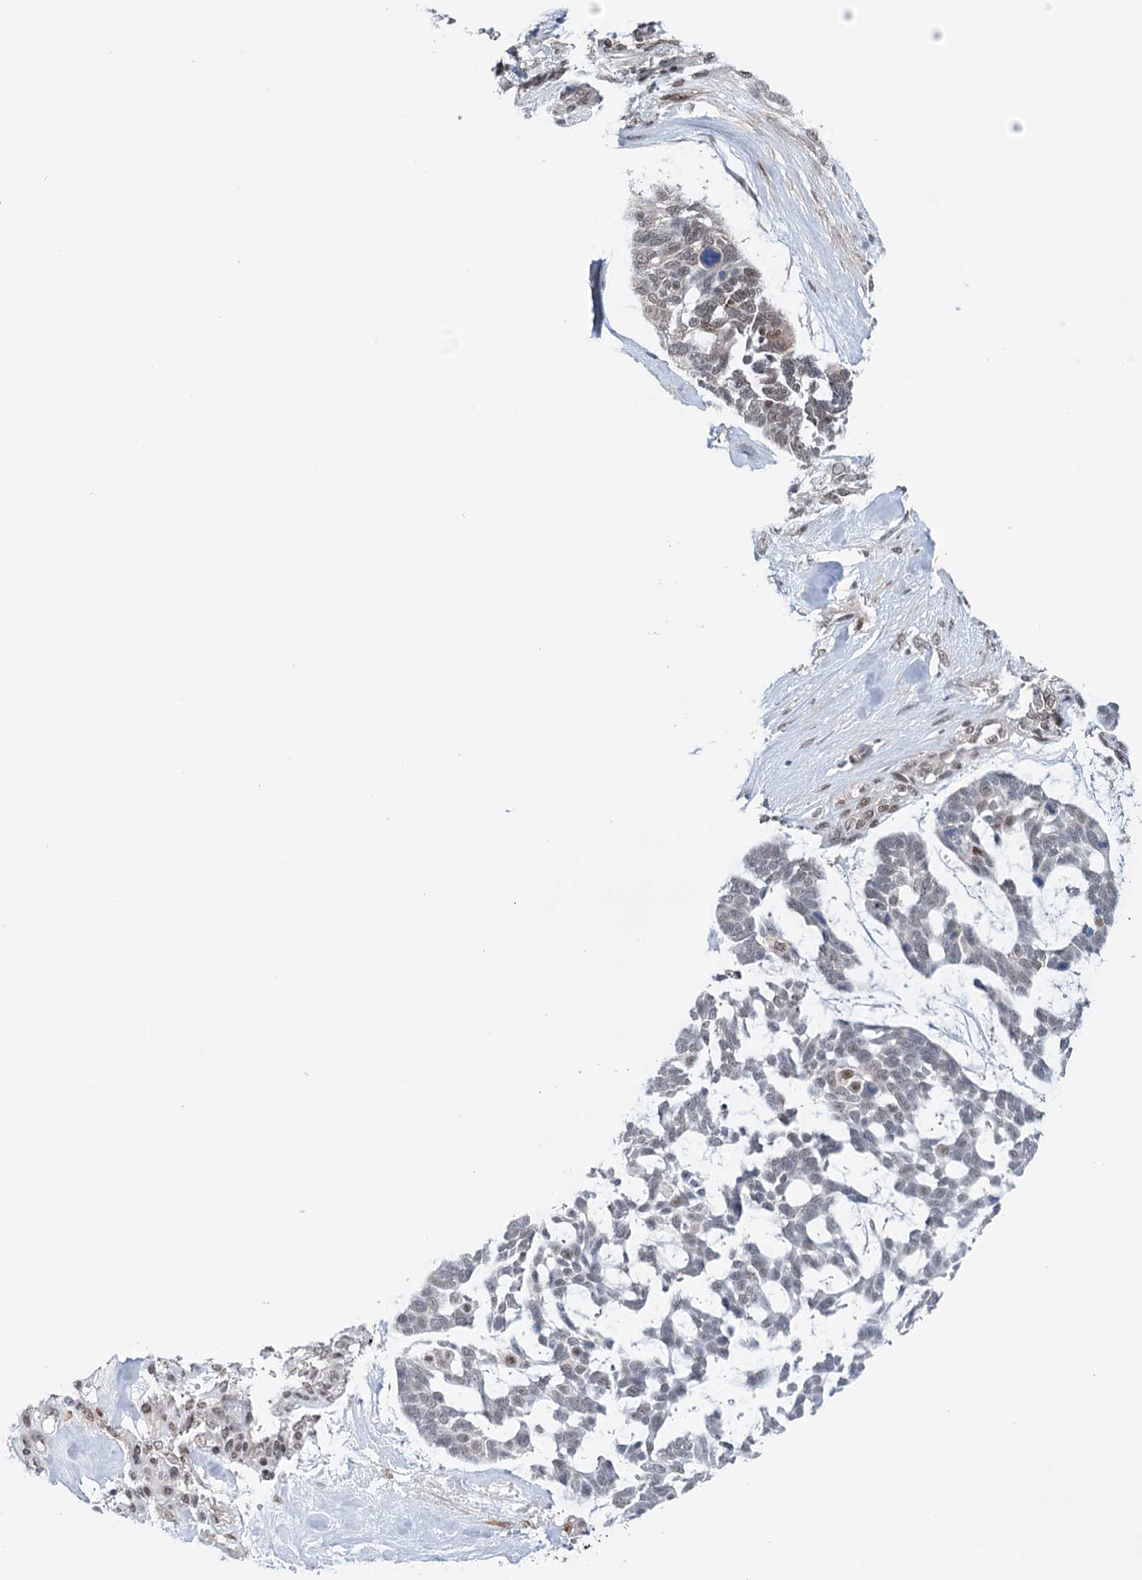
{"staining": {"intensity": "moderate", "quantity": "25%-75%", "location": "nuclear"}, "tissue": "skin cancer", "cell_type": "Tumor cells", "image_type": "cancer", "snomed": [{"axis": "morphology", "description": "Basal cell carcinoma"}, {"axis": "topography", "description": "Skin"}], "caption": "High-power microscopy captured an immunohistochemistry (IHC) micrograph of skin basal cell carcinoma, revealing moderate nuclear positivity in approximately 25%-75% of tumor cells.", "gene": "FAM53A", "patient": {"sex": "male", "age": 88}}